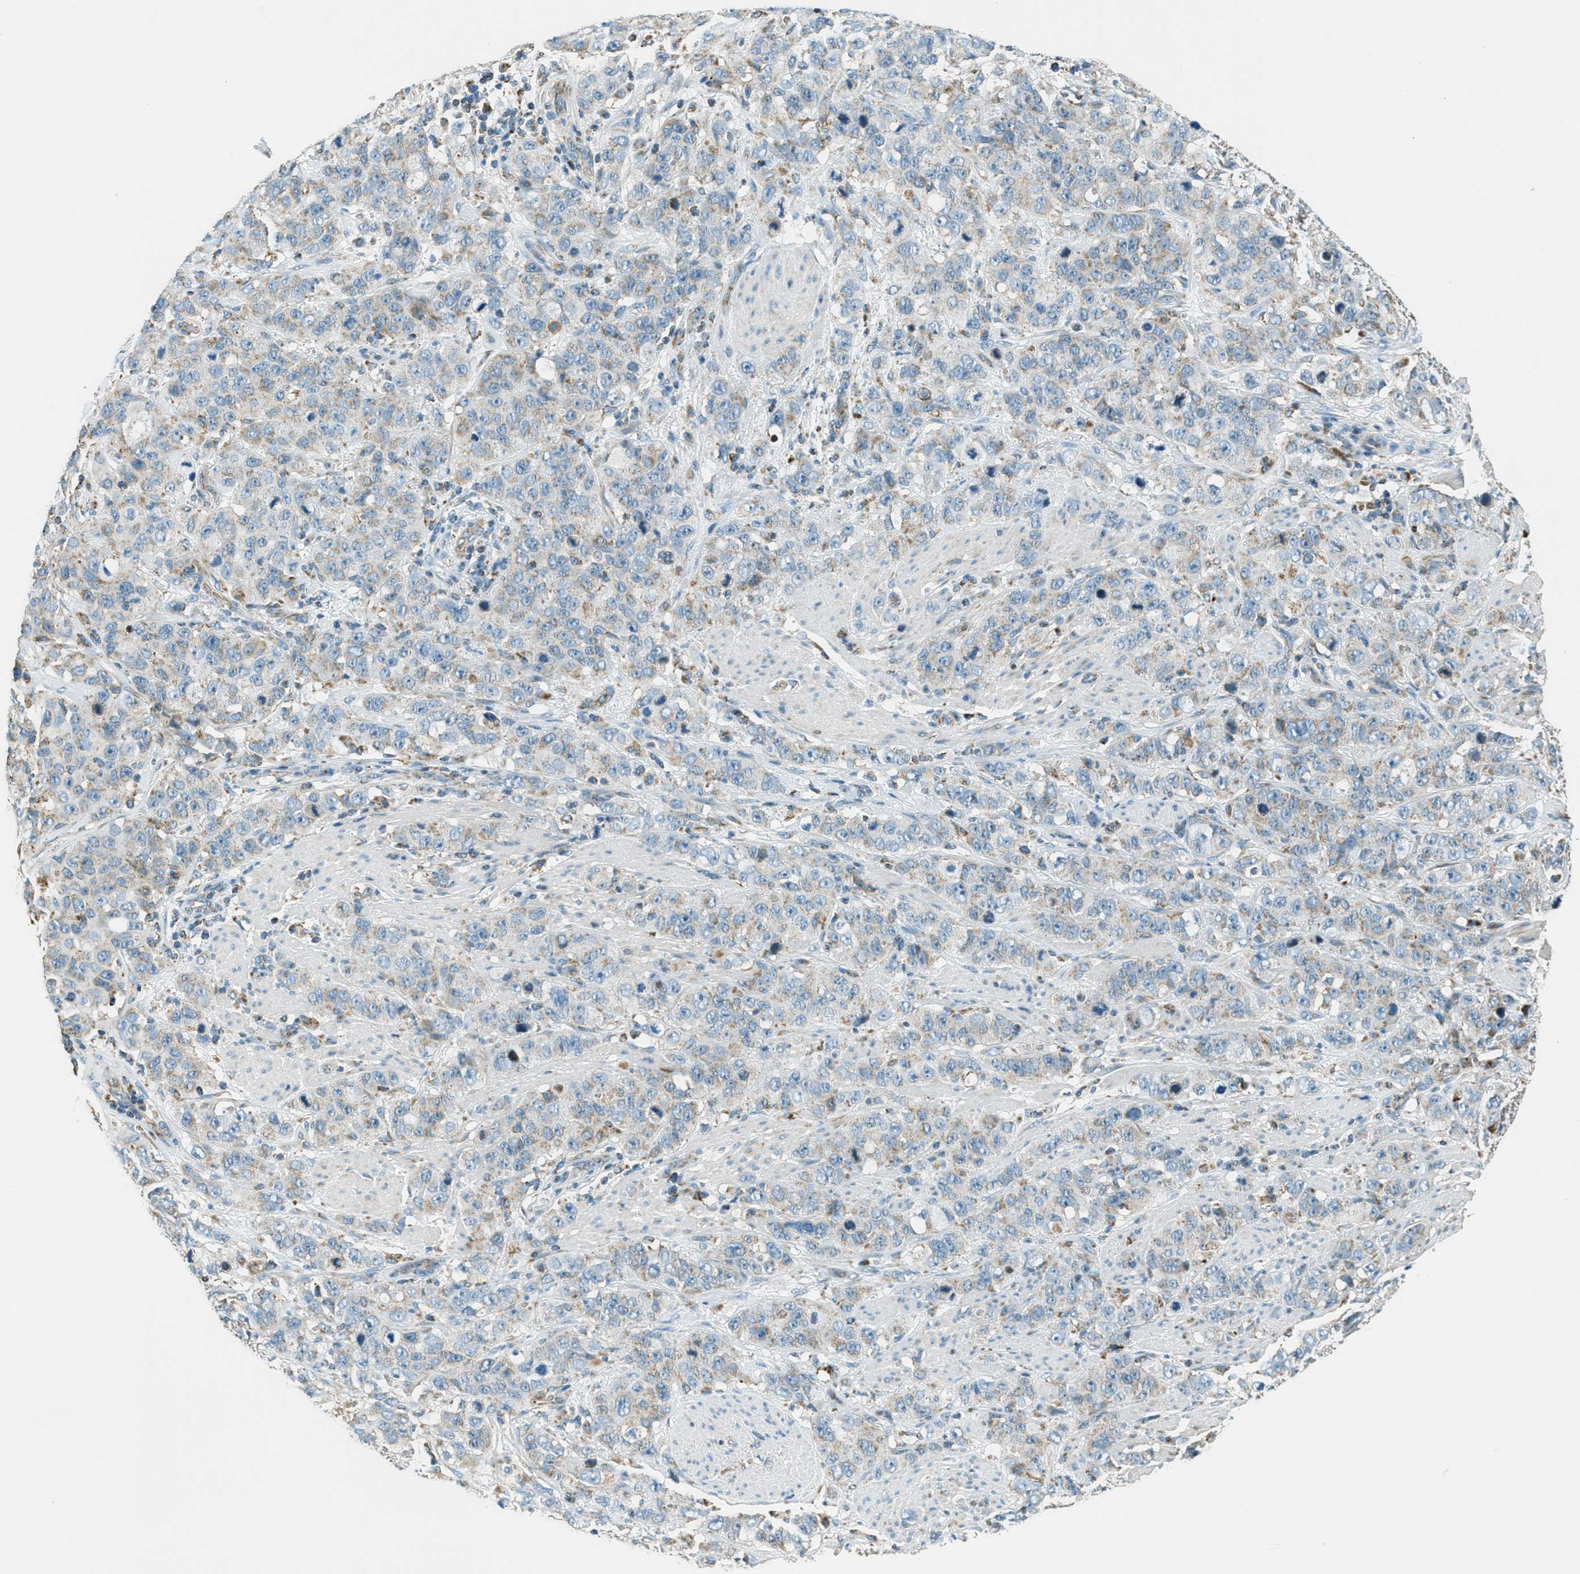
{"staining": {"intensity": "weak", "quantity": "25%-75%", "location": "cytoplasmic/membranous"}, "tissue": "stomach cancer", "cell_type": "Tumor cells", "image_type": "cancer", "snomed": [{"axis": "morphology", "description": "Adenocarcinoma, NOS"}, {"axis": "topography", "description": "Stomach"}], "caption": "An immunohistochemistry (IHC) image of tumor tissue is shown. Protein staining in brown highlights weak cytoplasmic/membranous positivity in adenocarcinoma (stomach) within tumor cells. The protein of interest is shown in brown color, while the nuclei are stained blue.", "gene": "CHST15", "patient": {"sex": "male", "age": 48}}